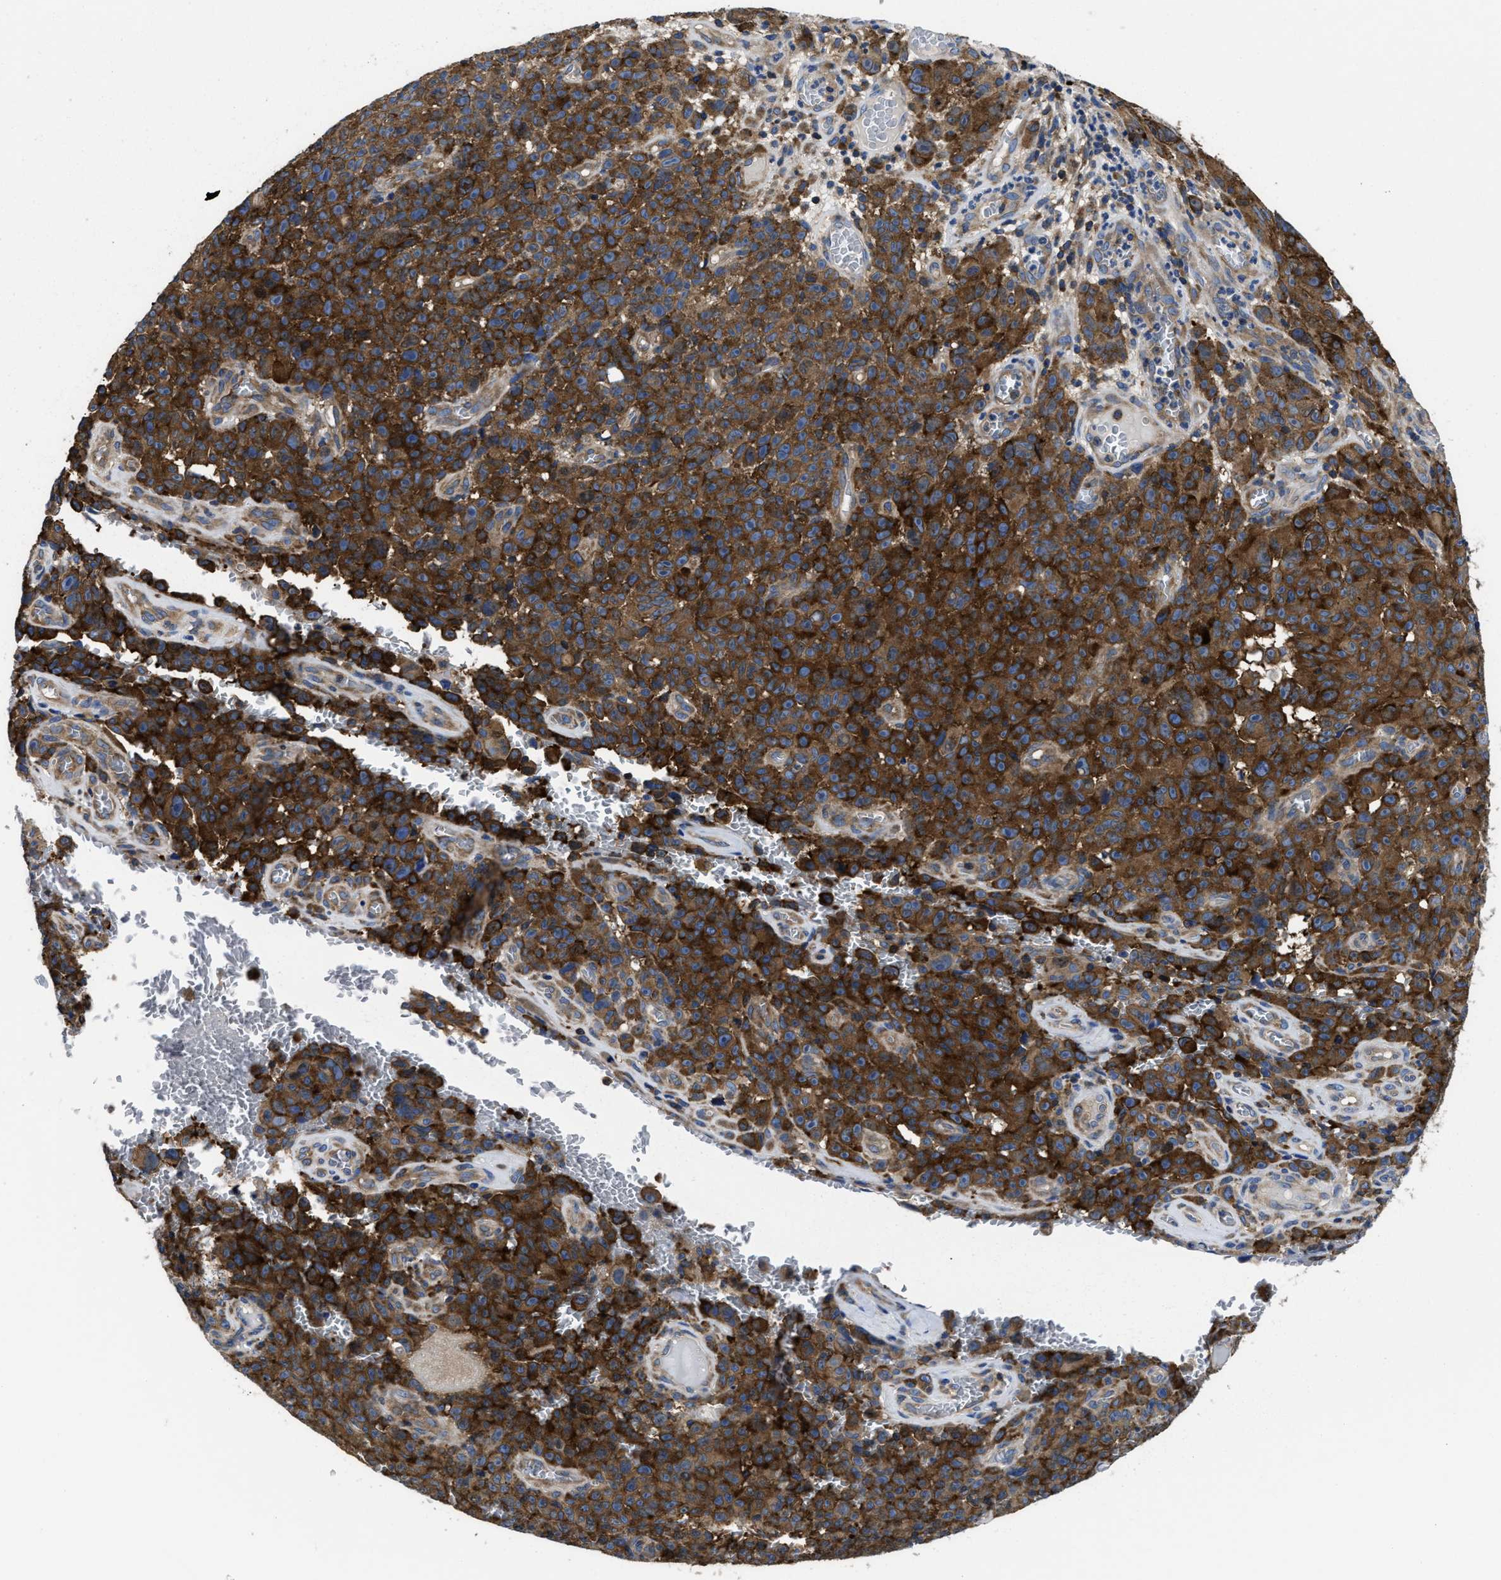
{"staining": {"intensity": "strong", "quantity": ">75%", "location": "cytoplasmic/membranous"}, "tissue": "melanoma", "cell_type": "Tumor cells", "image_type": "cancer", "snomed": [{"axis": "morphology", "description": "Malignant melanoma, NOS"}, {"axis": "topography", "description": "Skin"}], "caption": "Immunohistochemical staining of human malignant melanoma shows high levels of strong cytoplasmic/membranous protein expression in approximately >75% of tumor cells.", "gene": "YARS1", "patient": {"sex": "female", "age": 82}}